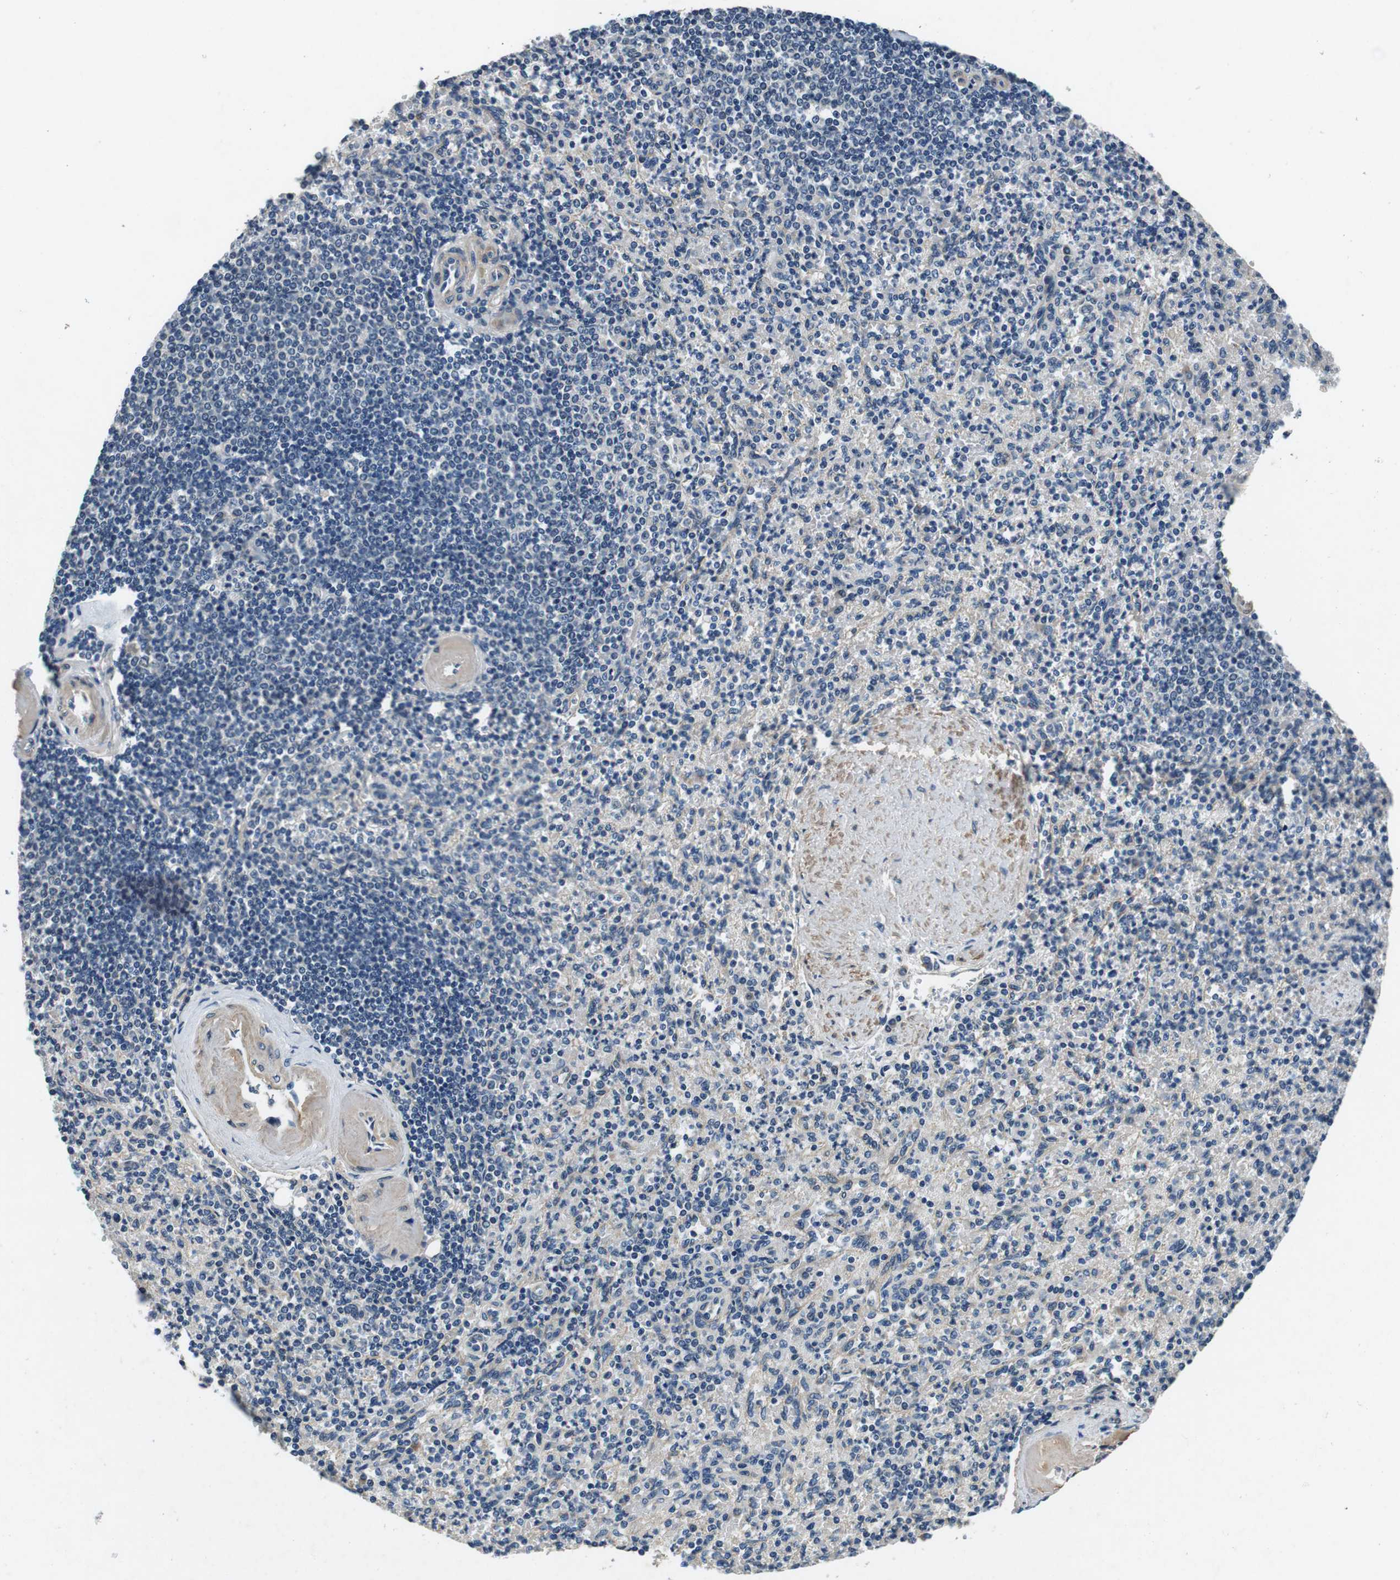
{"staining": {"intensity": "negative", "quantity": "none", "location": "none"}, "tissue": "spleen", "cell_type": "Cells in red pulp", "image_type": "normal", "snomed": [{"axis": "morphology", "description": "Normal tissue, NOS"}, {"axis": "topography", "description": "Spleen"}], "caption": "This histopathology image is of normal spleen stained with immunohistochemistry (IHC) to label a protein in brown with the nuclei are counter-stained blue. There is no expression in cells in red pulp.", "gene": "DTNA", "patient": {"sex": "female", "age": 74}}